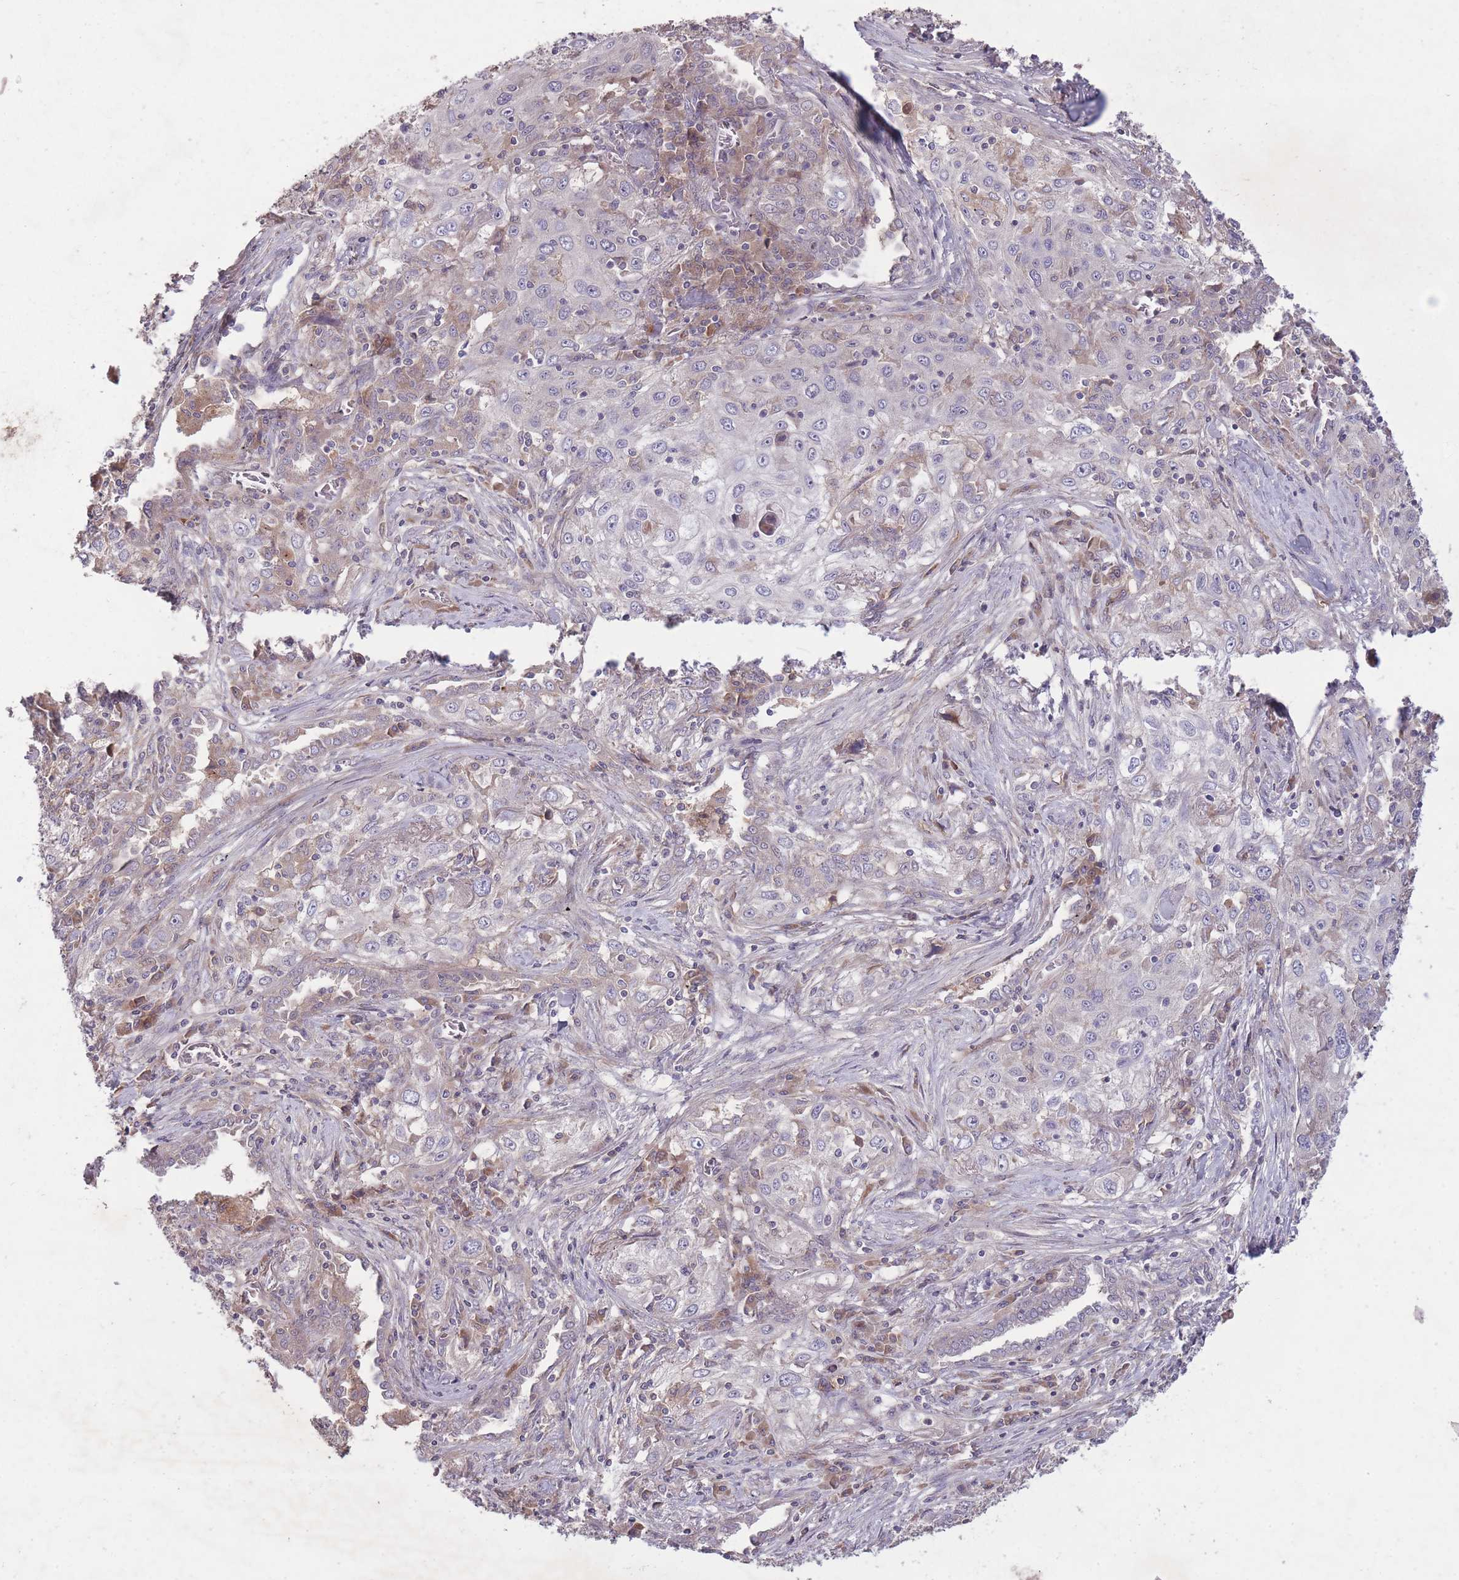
{"staining": {"intensity": "negative", "quantity": "none", "location": "none"}, "tissue": "lung cancer", "cell_type": "Tumor cells", "image_type": "cancer", "snomed": [{"axis": "morphology", "description": "Squamous cell carcinoma, NOS"}, {"axis": "topography", "description": "Lung"}], "caption": "A histopathology image of lung cancer (squamous cell carcinoma) stained for a protein exhibits no brown staining in tumor cells.", "gene": "OR2V2", "patient": {"sex": "female", "age": 69}}